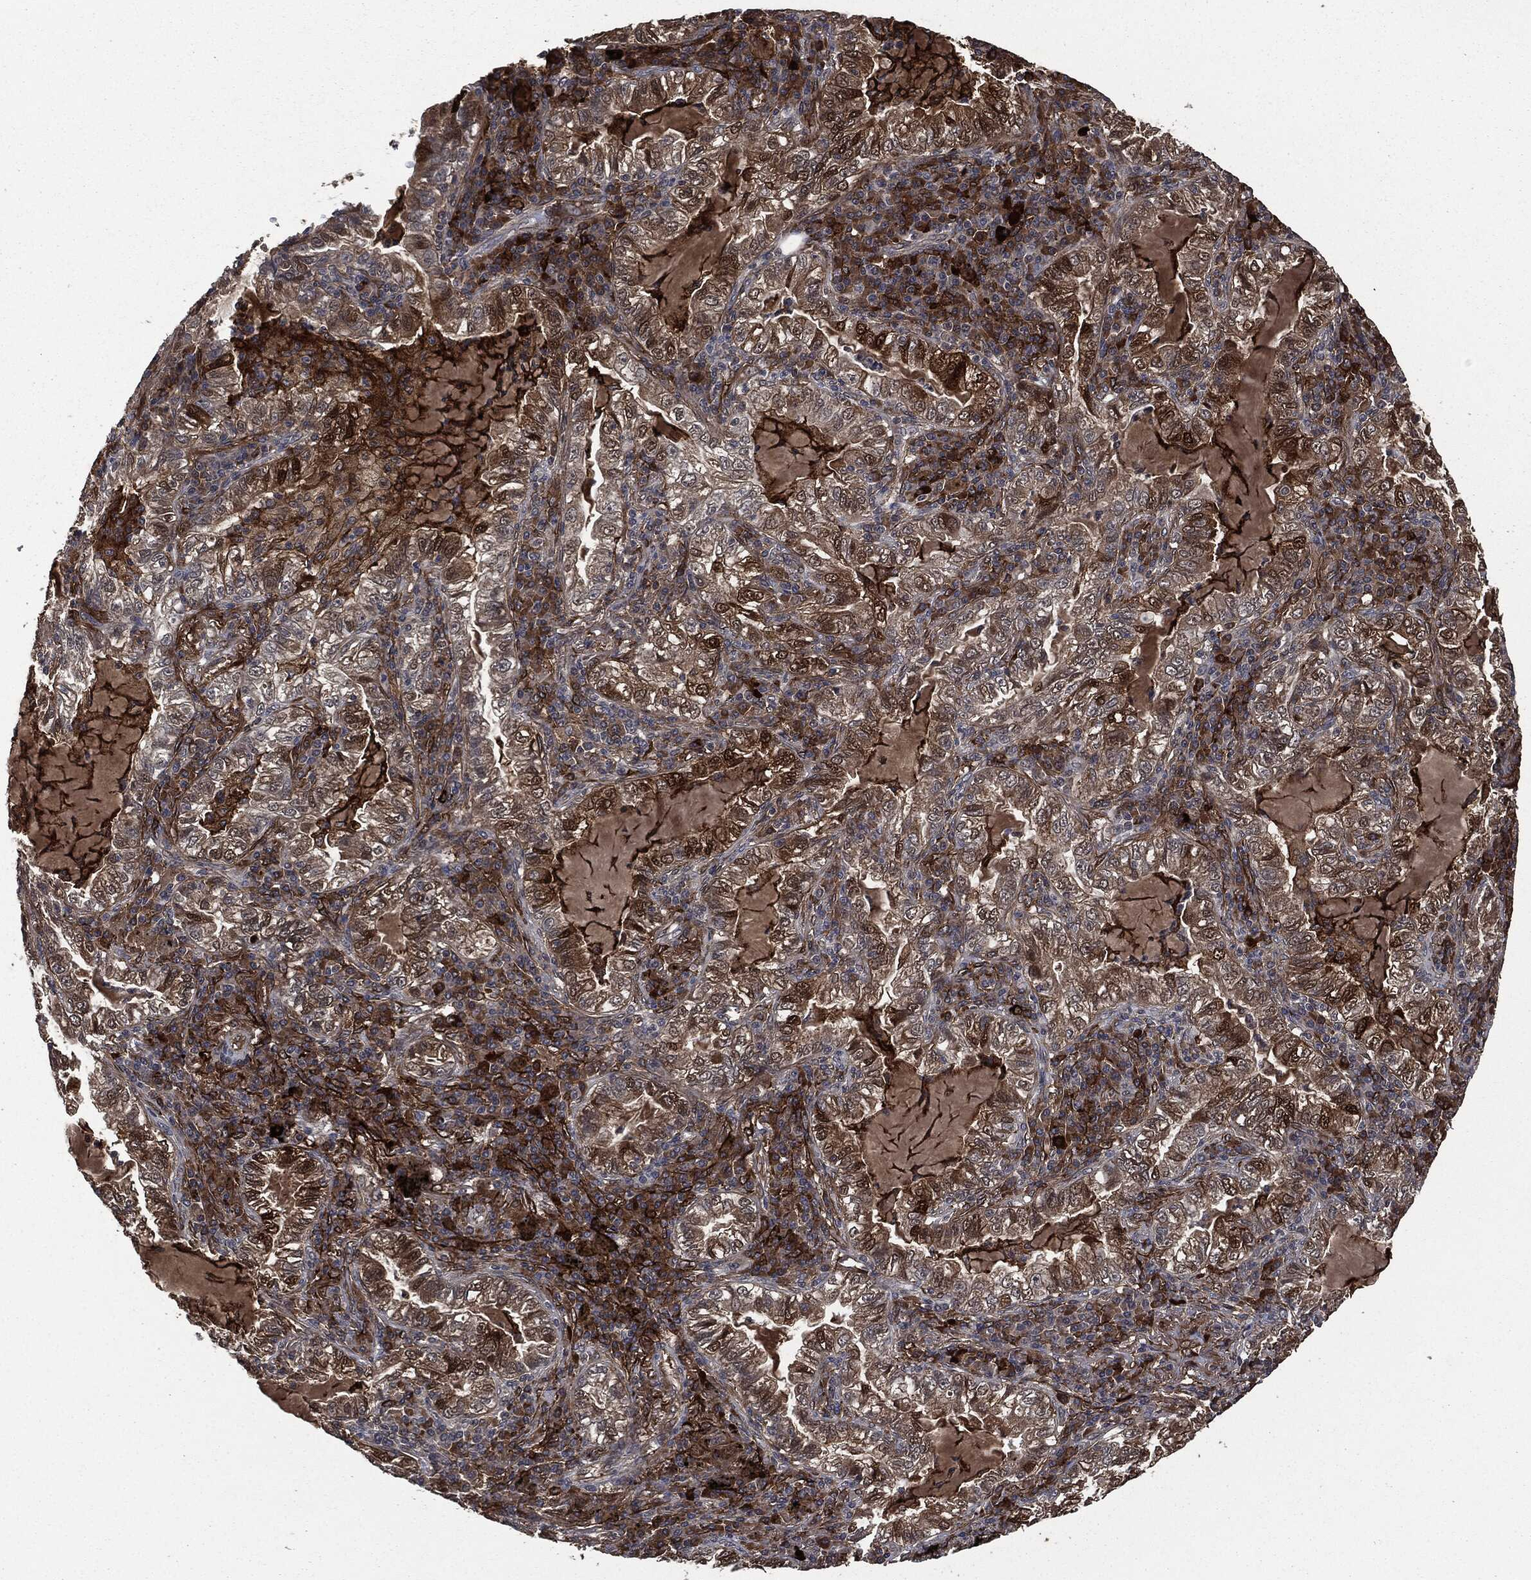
{"staining": {"intensity": "moderate", "quantity": ">75%", "location": "cytoplasmic/membranous"}, "tissue": "lung cancer", "cell_type": "Tumor cells", "image_type": "cancer", "snomed": [{"axis": "morphology", "description": "Adenocarcinoma, NOS"}, {"axis": "topography", "description": "Lung"}], "caption": "Tumor cells demonstrate medium levels of moderate cytoplasmic/membranous staining in about >75% of cells in adenocarcinoma (lung).", "gene": "CRABP2", "patient": {"sex": "female", "age": 73}}